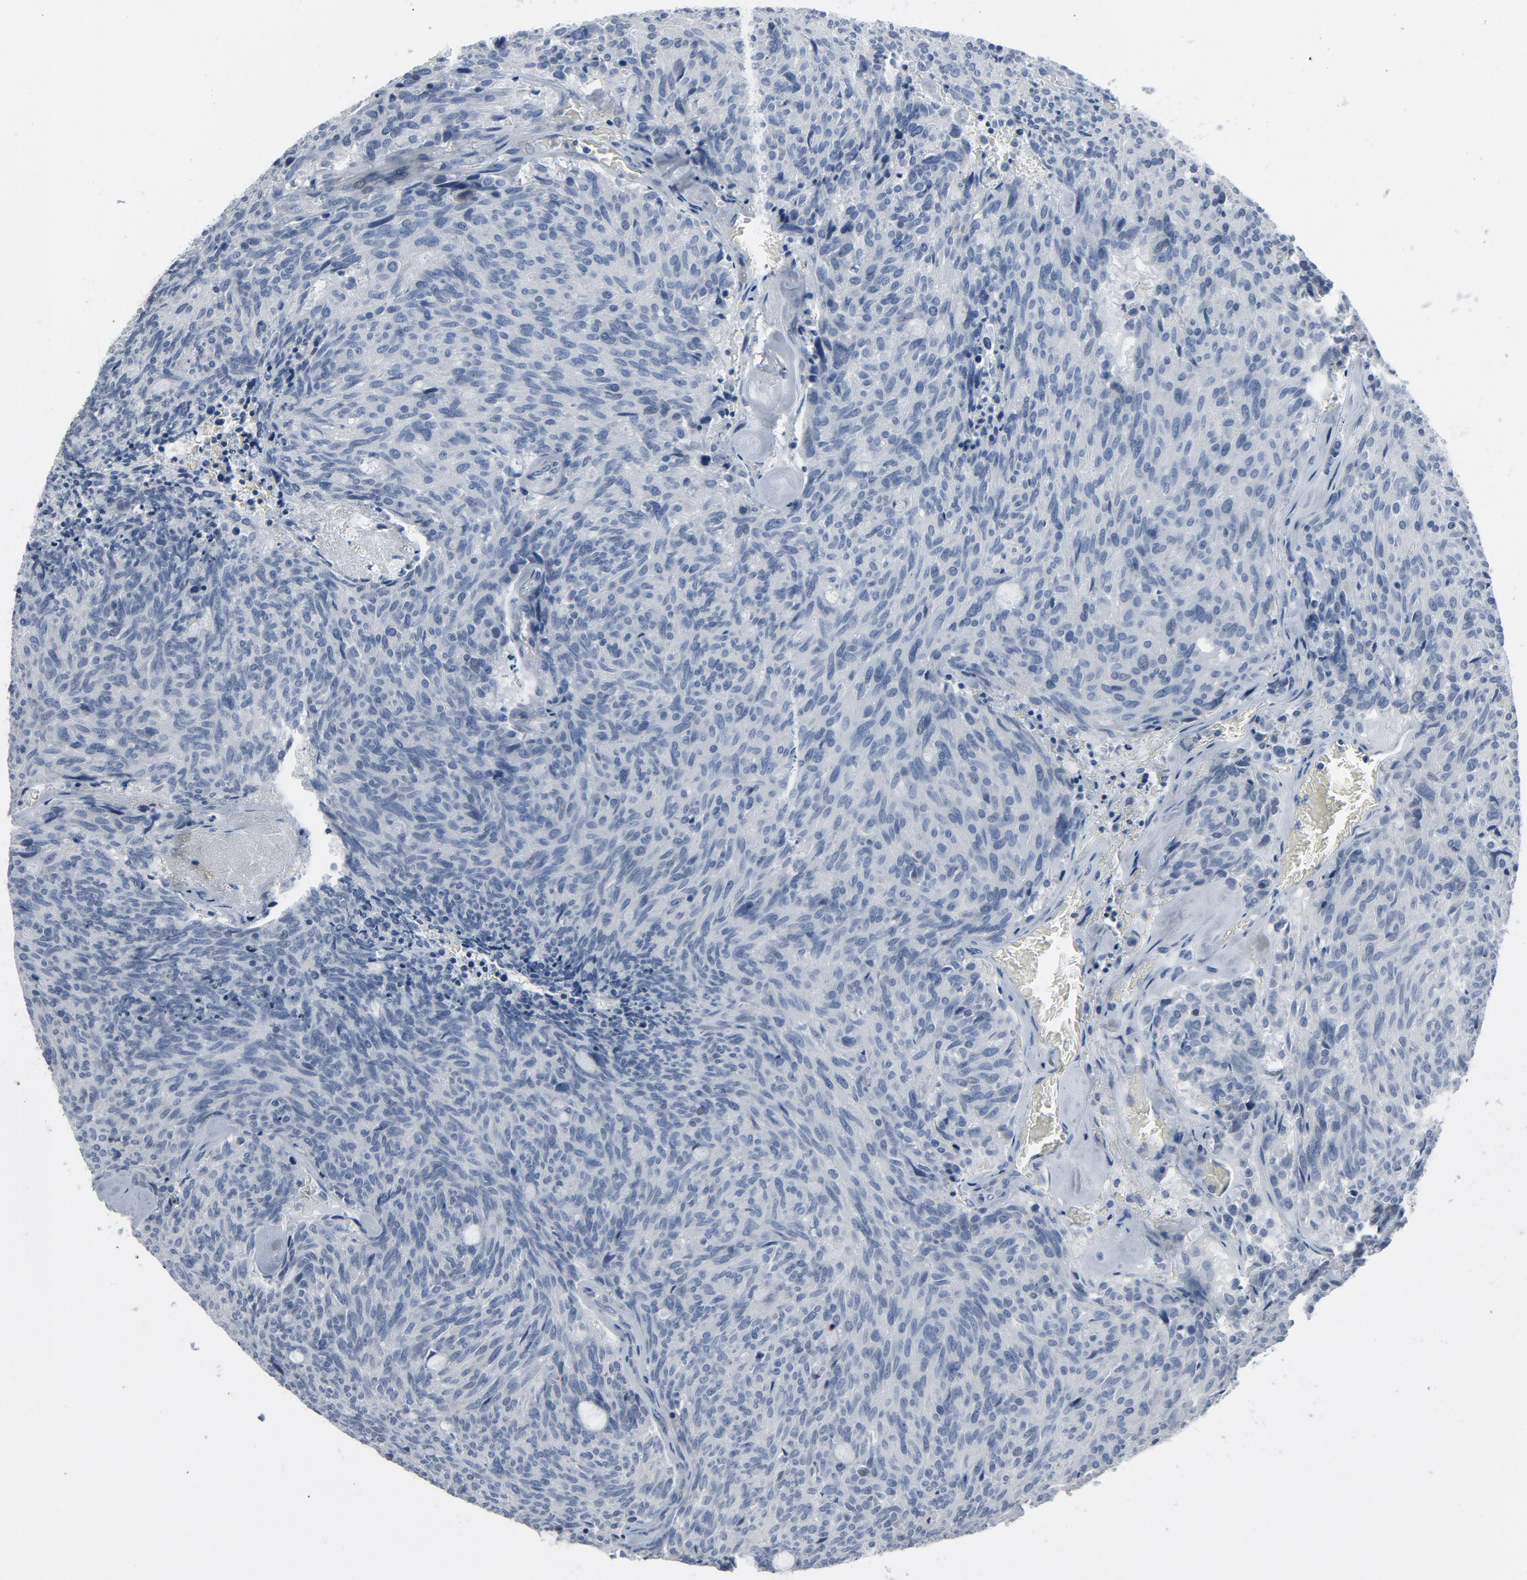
{"staining": {"intensity": "negative", "quantity": "none", "location": "none"}, "tissue": "carcinoid", "cell_type": "Tumor cells", "image_type": "cancer", "snomed": [{"axis": "morphology", "description": "Carcinoid, malignant, NOS"}, {"axis": "topography", "description": "Pancreas"}], "caption": "This photomicrograph is of carcinoid stained with immunohistochemistry to label a protein in brown with the nuclei are counter-stained blue. There is no expression in tumor cells.", "gene": "GPX2", "patient": {"sex": "female", "age": 54}}